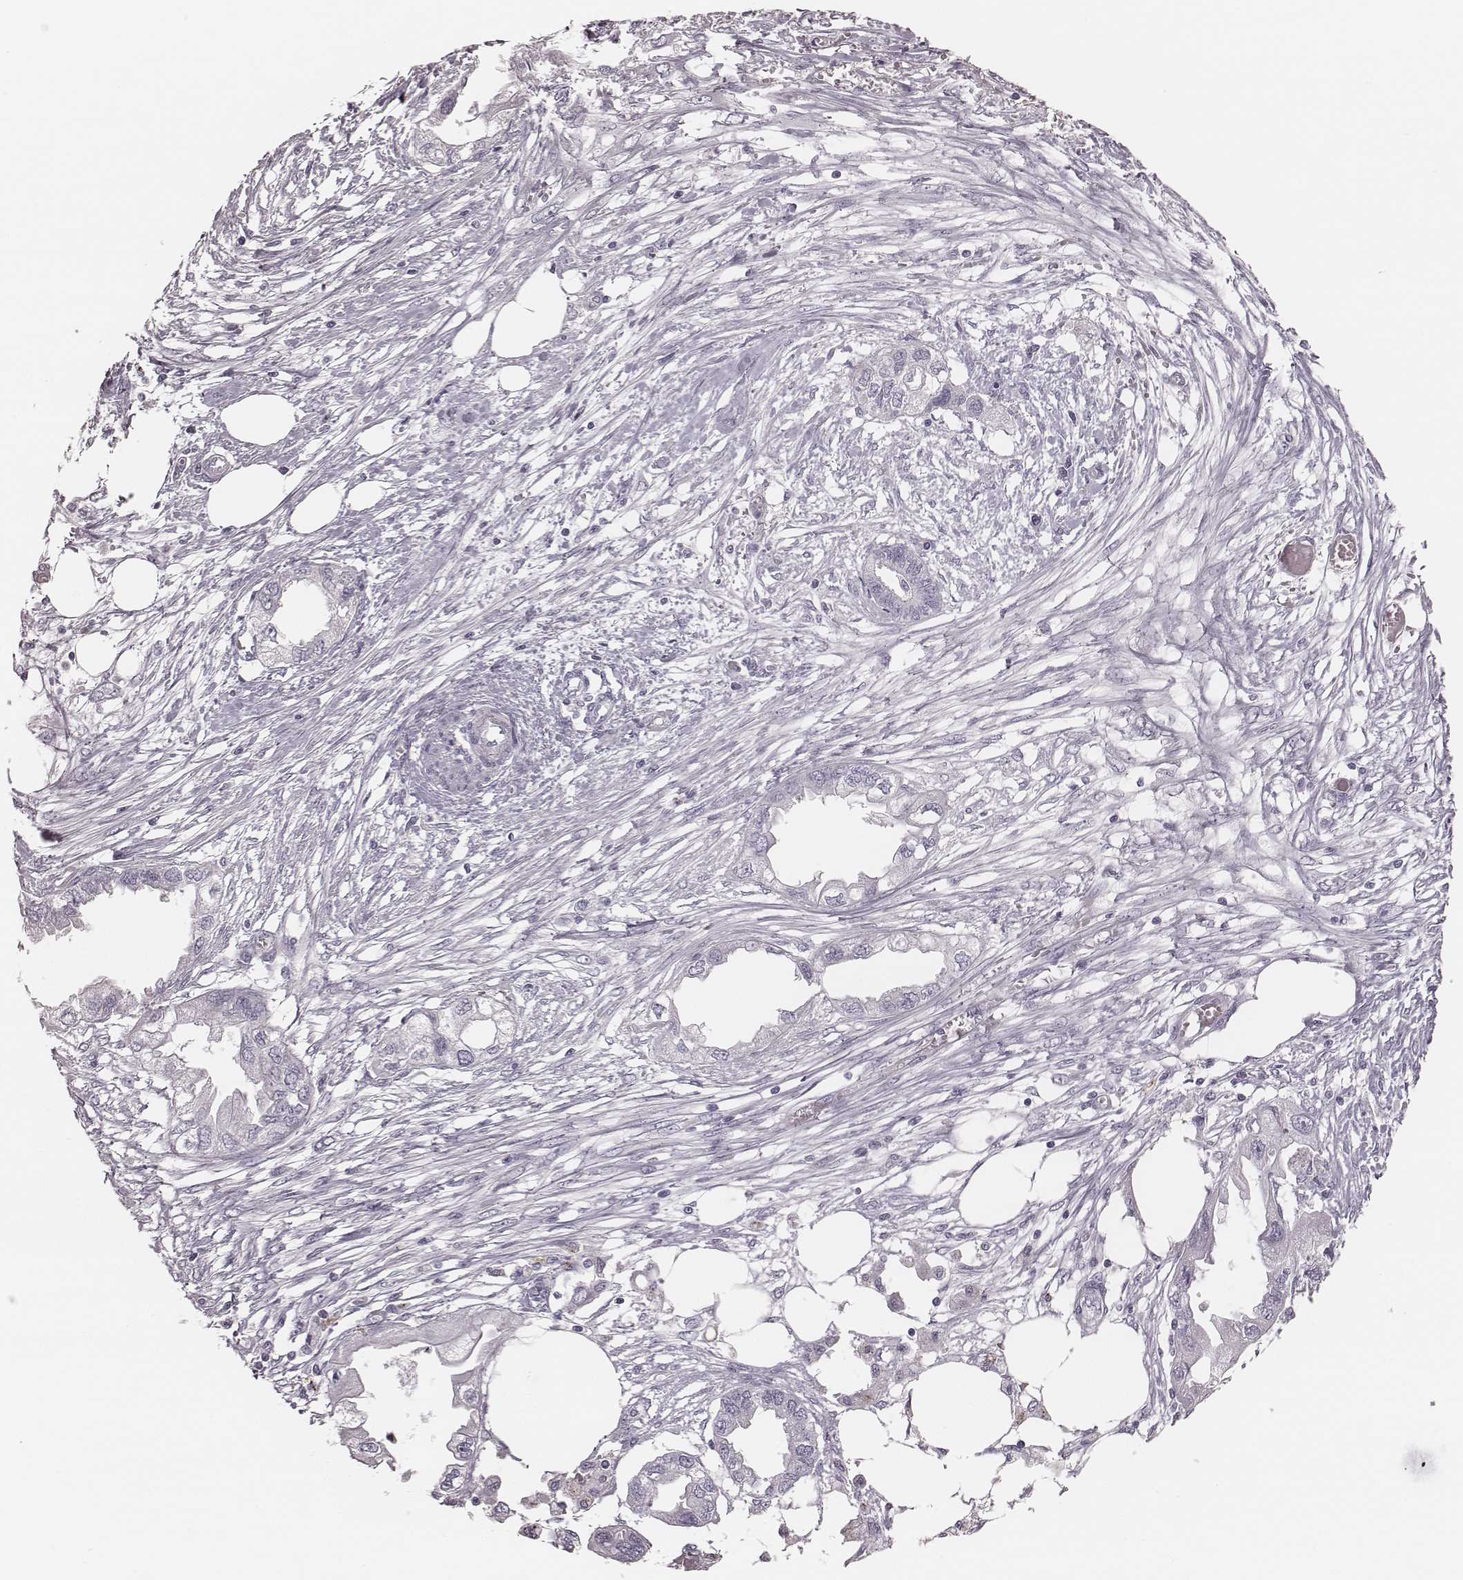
{"staining": {"intensity": "negative", "quantity": "none", "location": "none"}, "tissue": "endometrial cancer", "cell_type": "Tumor cells", "image_type": "cancer", "snomed": [{"axis": "morphology", "description": "Adenocarcinoma, NOS"}, {"axis": "morphology", "description": "Adenocarcinoma, metastatic, NOS"}, {"axis": "topography", "description": "Adipose tissue"}, {"axis": "topography", "description": "Endometrium"}], "caption": "DAB (3,3'-diaminobenzidine) immunohistochemical staining of metastatic adenocarcinoma (endometrial) exhibits no significant staining in tumor cells.", "gene": "ZNF365", "patient": {"sex": "female", "age": 67}}